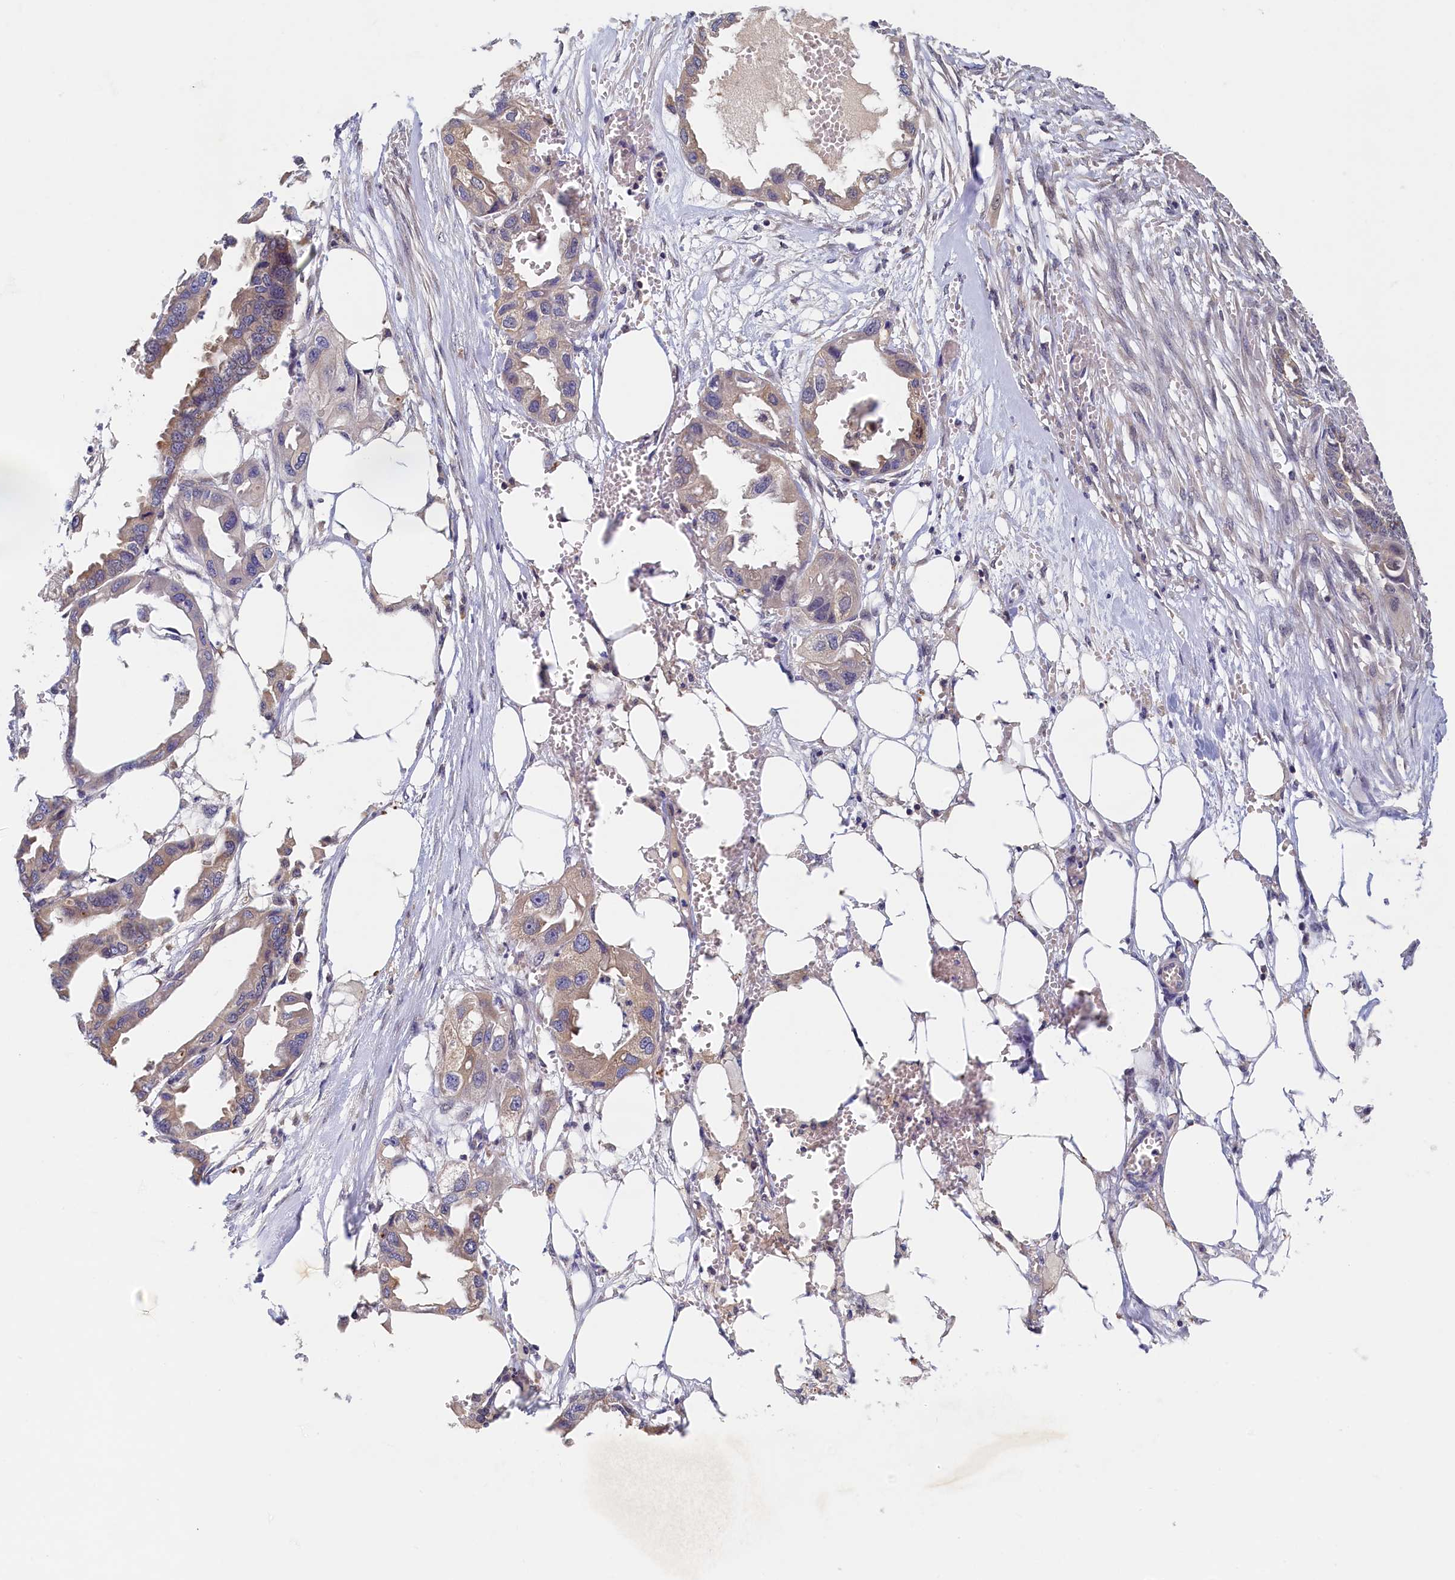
{"staining": {"intensity": "weak", "quantity": ">75%", "location": "cytoplasmic/membranous"}, "tissue": "endometrial cancer", "cell_type": "Tumor cells", "image_type": "cancer", "snomed": [{"axis": "morphology", "description": "Adenocarcinoma, NOS"}, {"axis": "morphology", "description": "Adenocarcinoma, metastatic, NOS"}, {"axis": "topography", "description": "Adipose tissue"}, {"axis": "topography", "description": "Endometrium"}], "caption": "Endometrial cancer (metastatic adenocarcinoma) was stained to show a protein in brown. There is low levels of weak cytoplasmic/membranous staining in about >75% of tumor cells.", "gene": "PAAF1", "patient": {"sex": "female", "age": 67}}